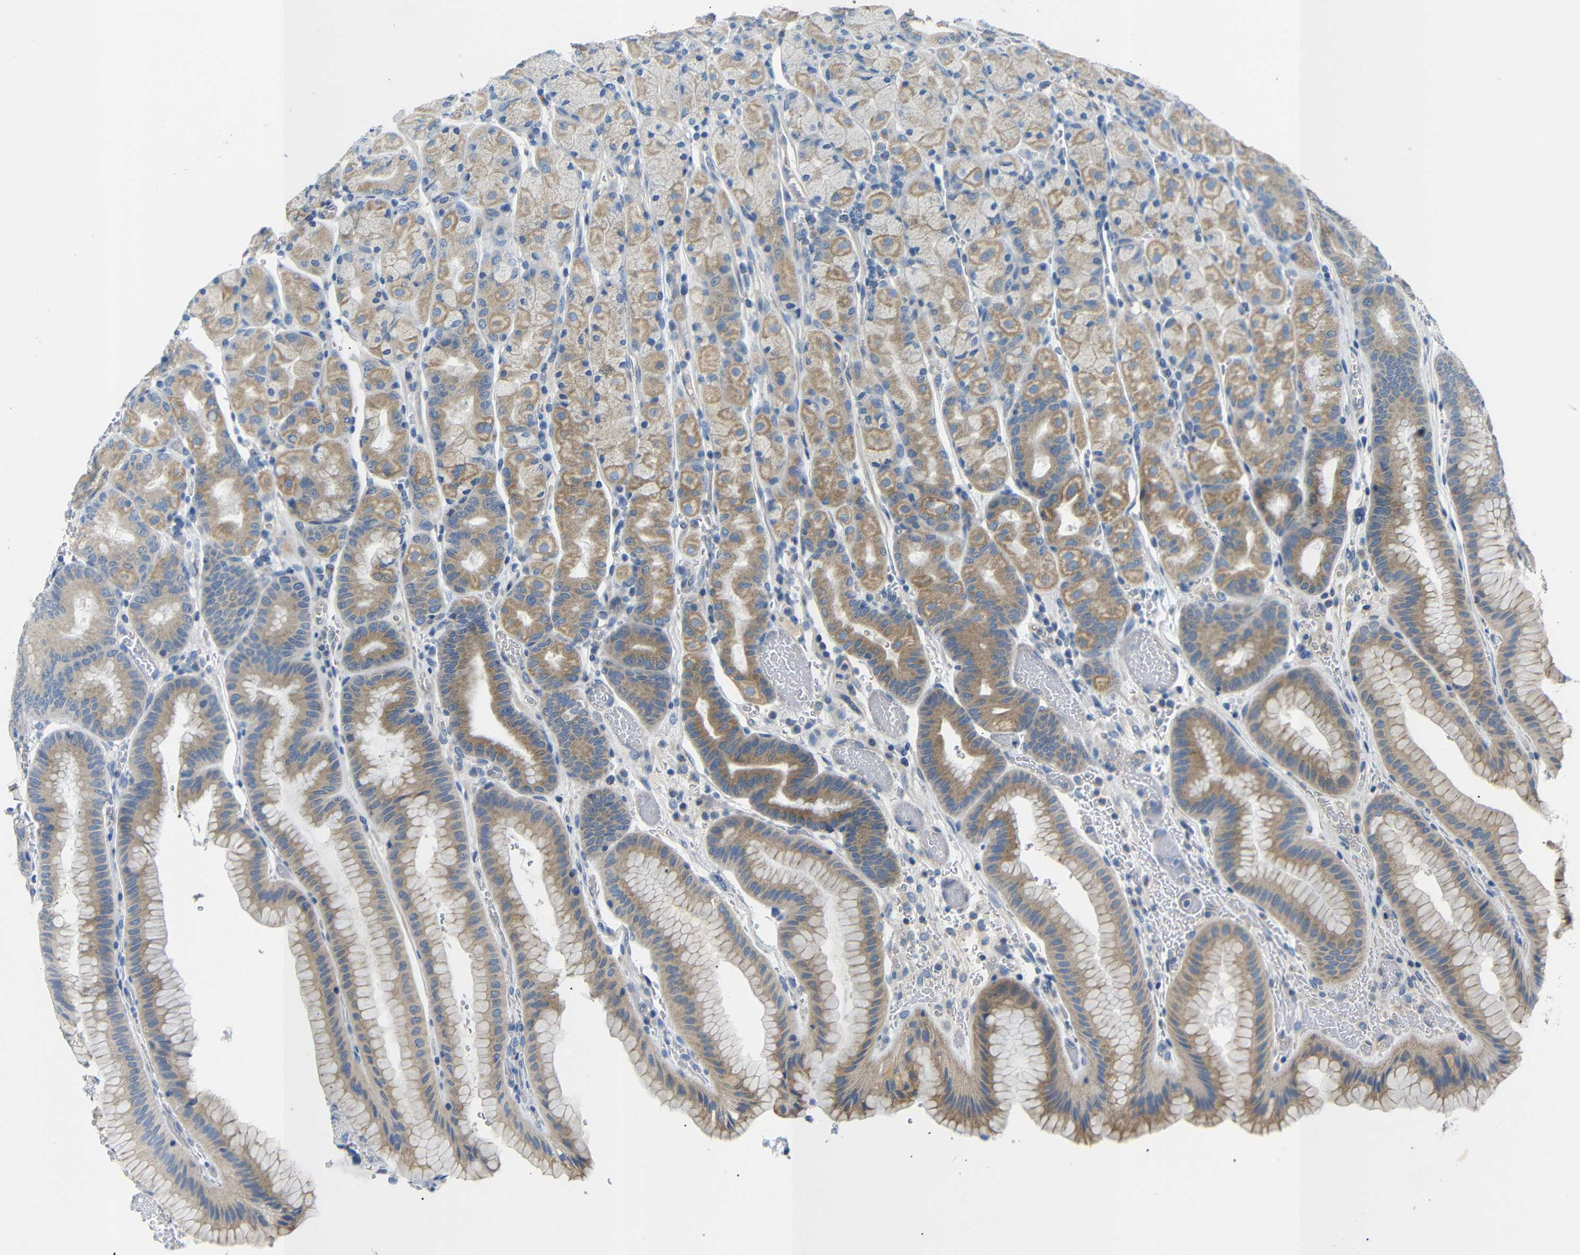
{"staining": {"intensity": "moderate", "quantity": ">75%", "location": "cytoplasmic/membranous"}, "tissue": "stomach", "cell_type": "Glandular cells", "image_type": "normal", "snomed": [{"axis": "morphology", "description": "Normal tissue, NOS"}, {"axis": "morphology", "description": "Carcinoid, malignant, NOS"}, {"axis": "topography", "description": "Stomach, upper"}], "caption": "Stomach was stained to show a protein in brown. There is medium levels of moderate cytoplasmic/membranous expression in approximately >75% of glandular cells. (DAB IHC with brightfield microscopy, high magnification).", "gene": "DCP1A", "patient": {"sex": "male", "age": 39}}